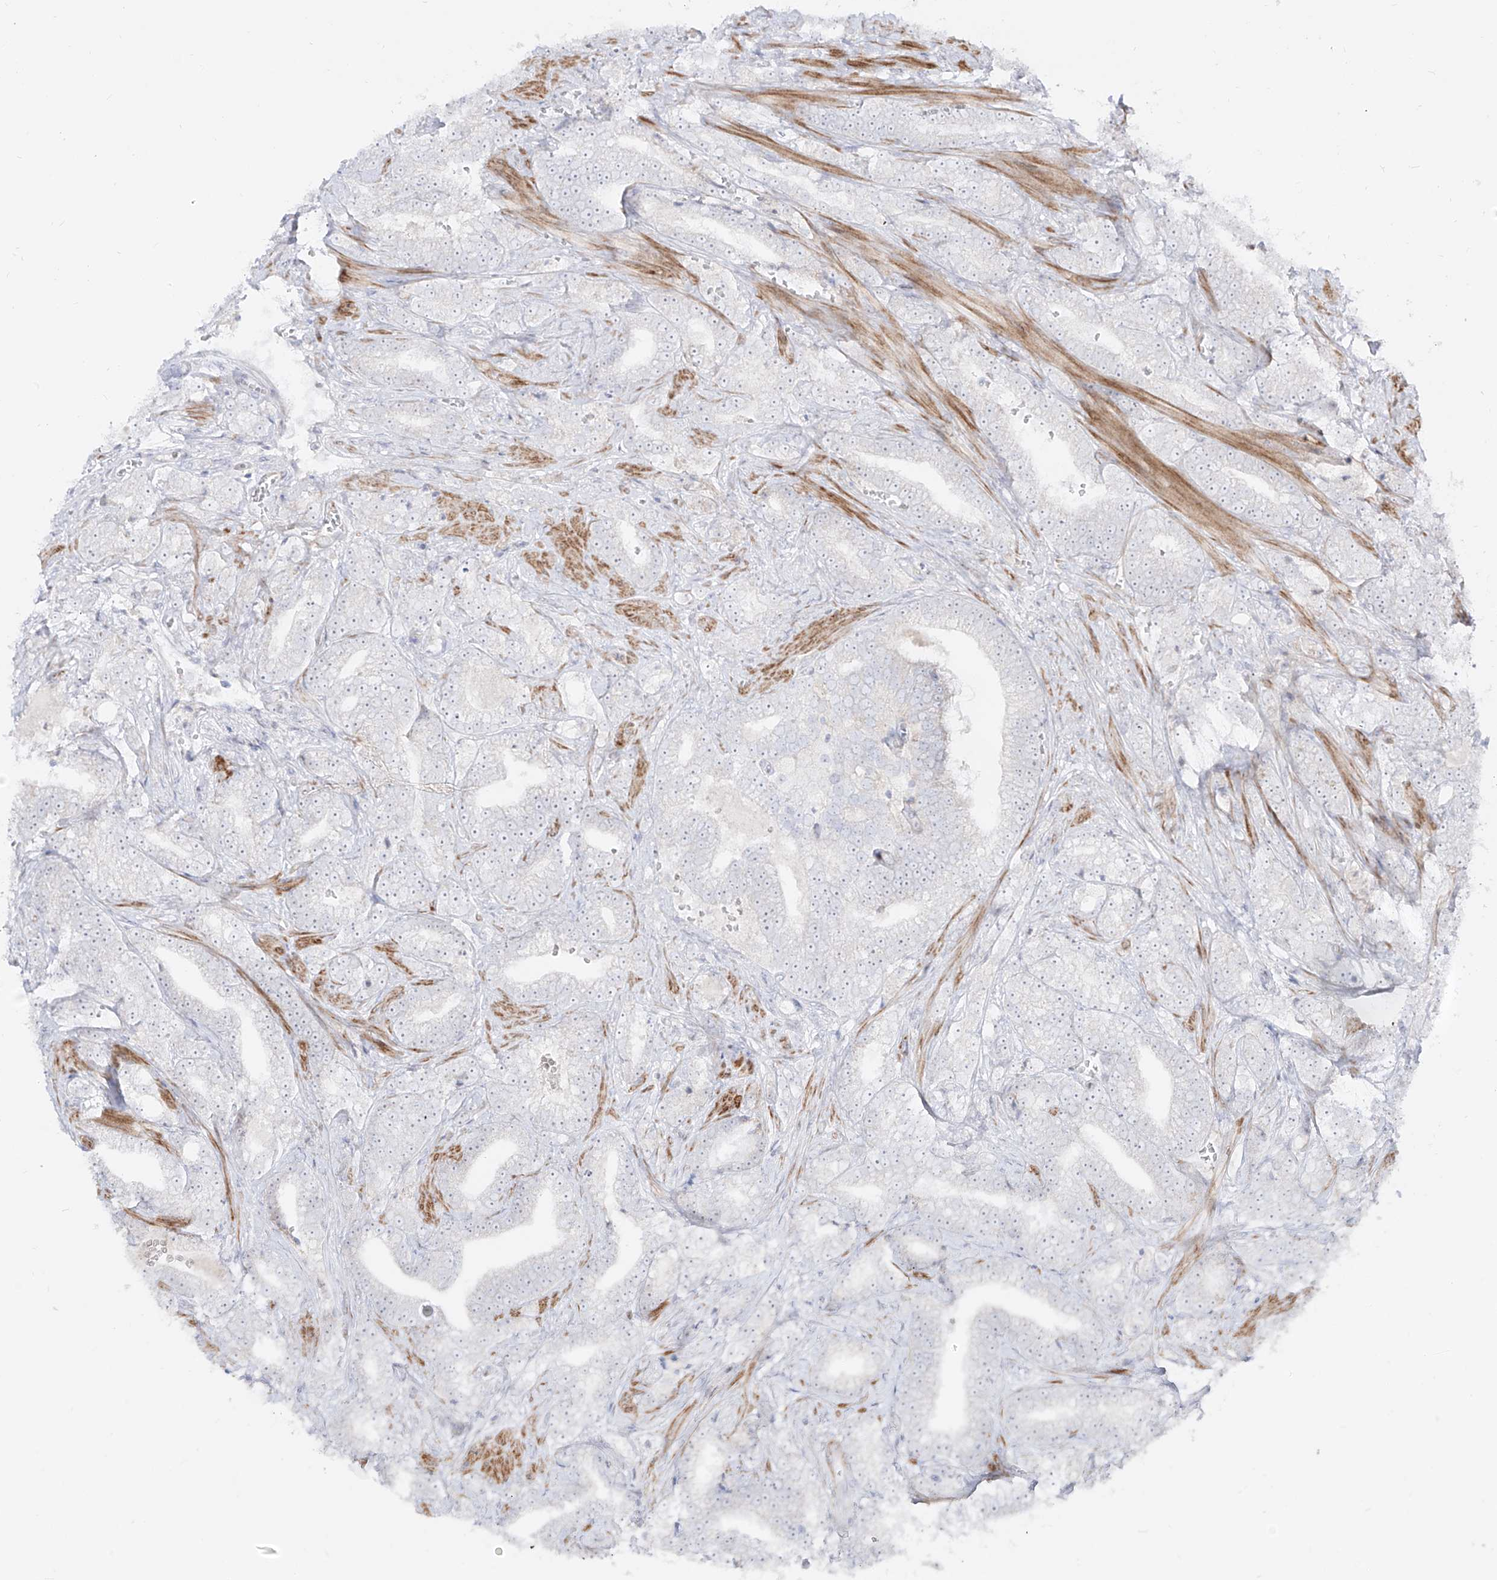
{"staining": {"intensity": "negative", "quantity": "none", "location": "none"}, "tissue": "prostate cancer", "cell_type": "Tumor cells", "image_type": "cancer", "snomed": [{"axis": "morphology", "description": "Adenocarcinoma, High grade"}, {"axis": "topography", "description": "Prostate and seminal vesicle, NOS"}], "caption": "Immunohistochemical staining of high-grade adenocarcinoma (prostate) exhibits no significant expression in tumor cells. The staining is performed using DAB (3,3'-diaminobenzidine) brown chromogen with nuclei counter-stained in using hematoxylin.", "gene": "ZNF180", "patient": {"sex": "male", "age": 67}}